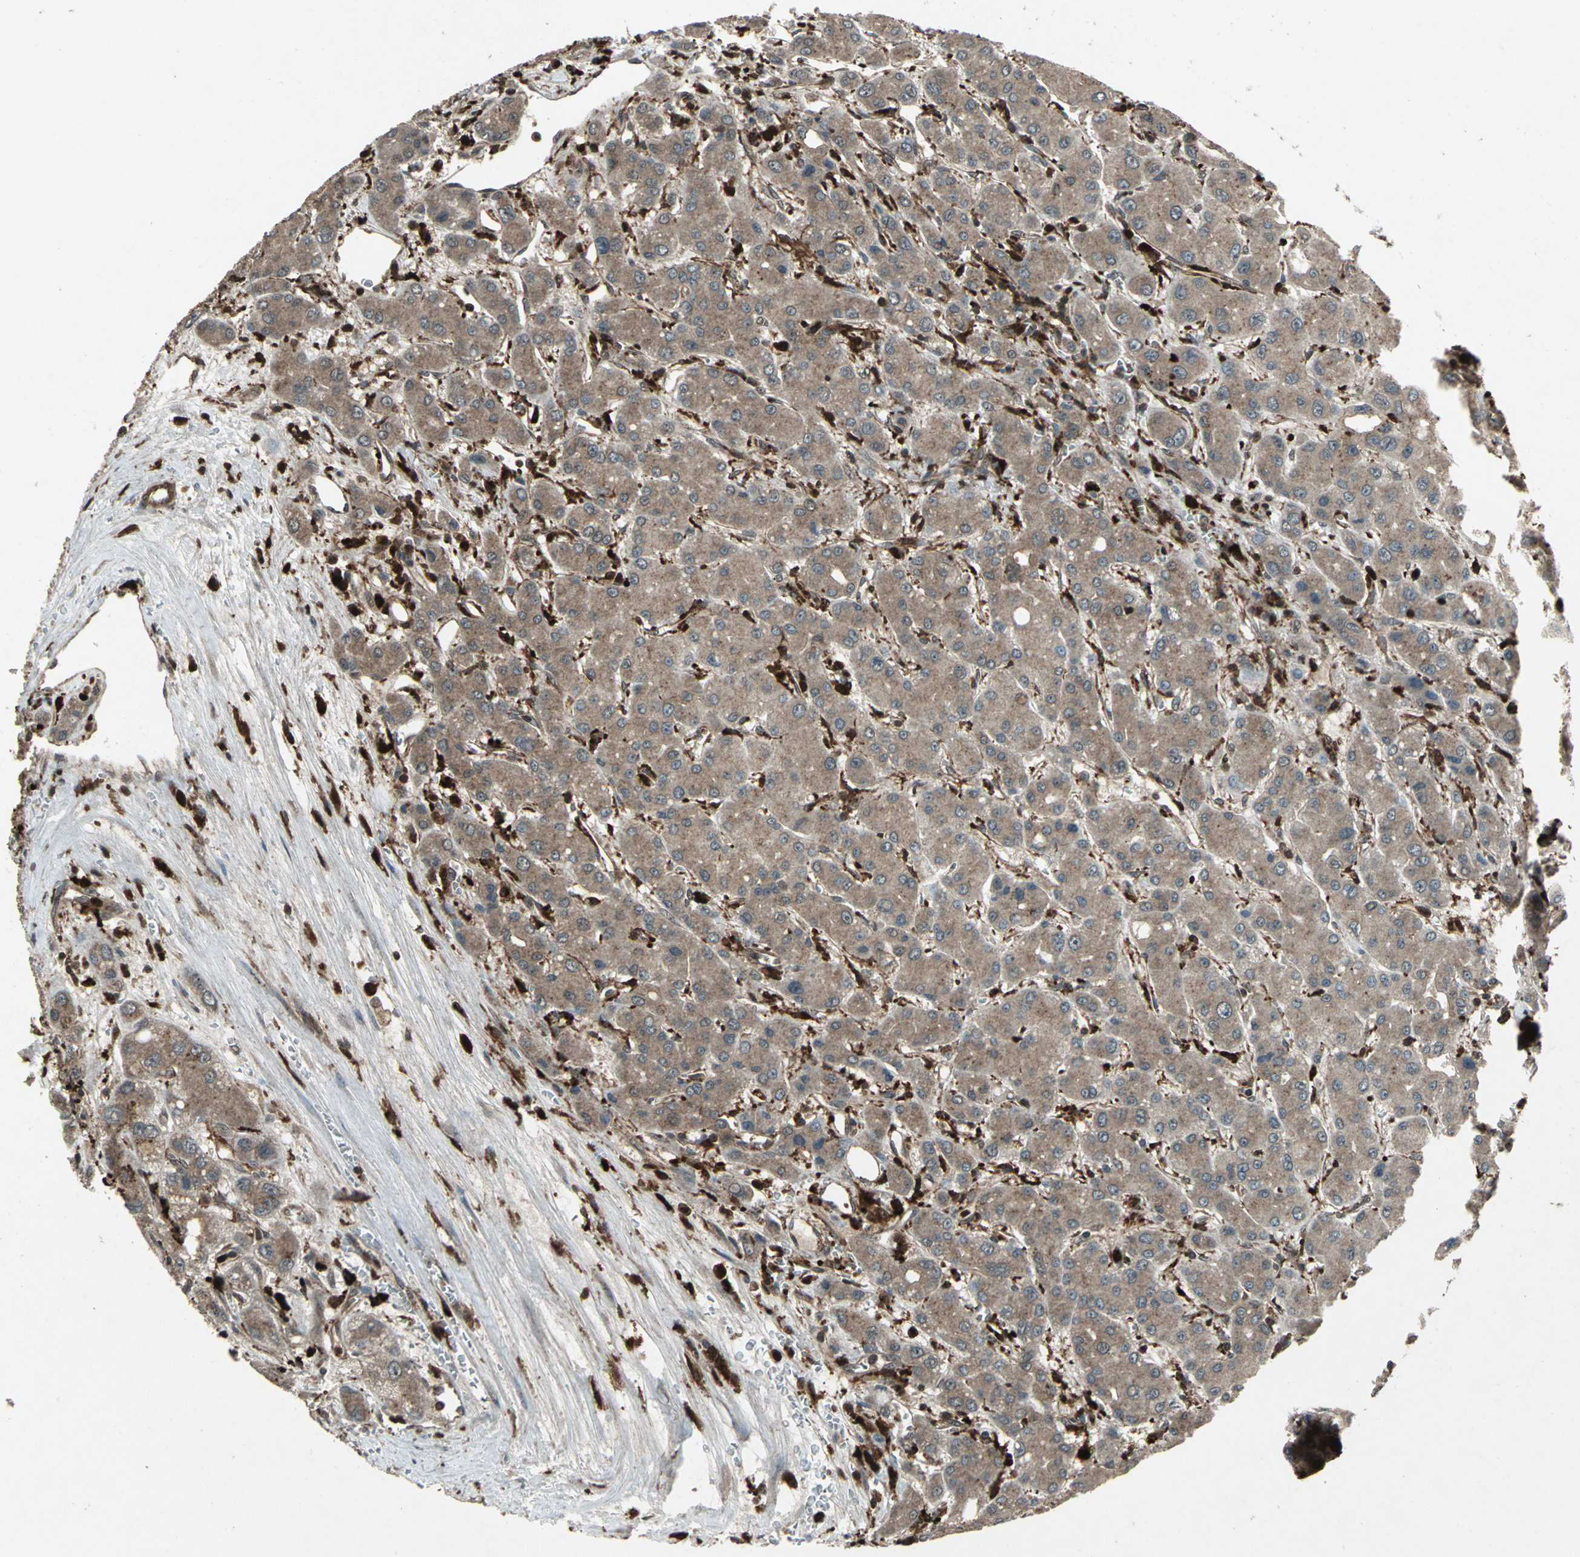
{"staining": {"intensity": "weak", "quantity": ">75%", "location": "cytoplasmic/membranous"}, "tissue": "liver cancer", "cell_type": "Tumor cells", "image_type": "cancer", "snomed": [{"axis": "morphology", "description": "Carcinoma, Hepatocellular, NOS"}, {"axis": "topography", "description": "Liver"}], "caption": "An immunohistochemistry (IHC) image of neoplastic tissue is shown. Protein staining in brown shows weak cytoplasmic/membranous positivity in liver cancer (hepatocellular carcinoma) within tumor cells.", "gene": "PYCARD", "patient": {"sex": "male", "age": 55}}